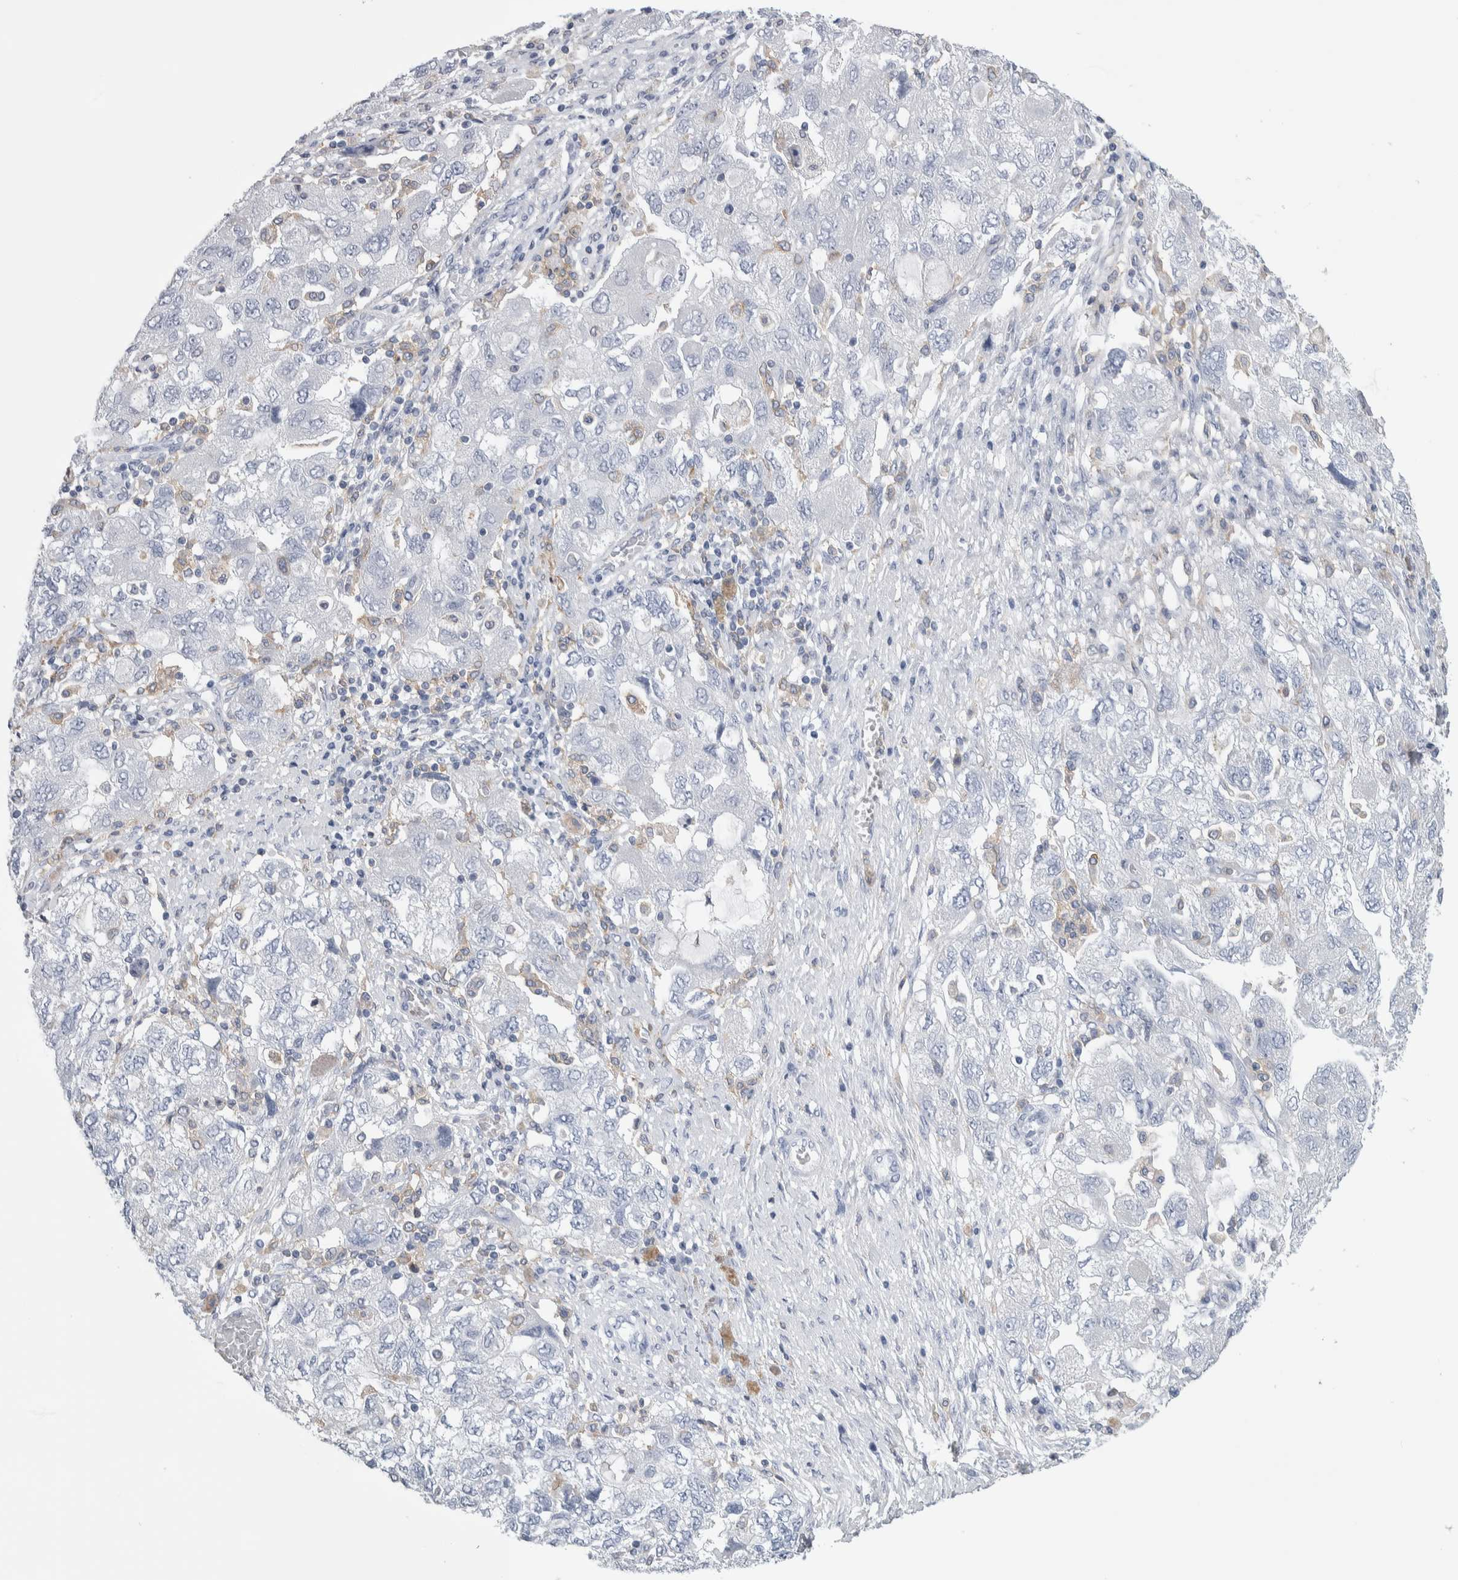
{"staining": {"intensity": "negative", "quantity": "none", "location": "none"}, "tissue": "ovarian cancer", "cell_type": "Tumor cells", "image_type": "cancer", "snomed": [{"axis": "morphology", "description": "Carcinoma, NOS"}, {"axis": "morphology", "description": "Cystadenocarcinoma, serous, NOS"}, {"axis": "topography", "description": "Ovary"}], "caption": "The histopathology image demonstrates no significant staining in tumor cells of ovarian cancer.", "gene": "SKAP2", "patient": {"sex": "female", "age": 69}}